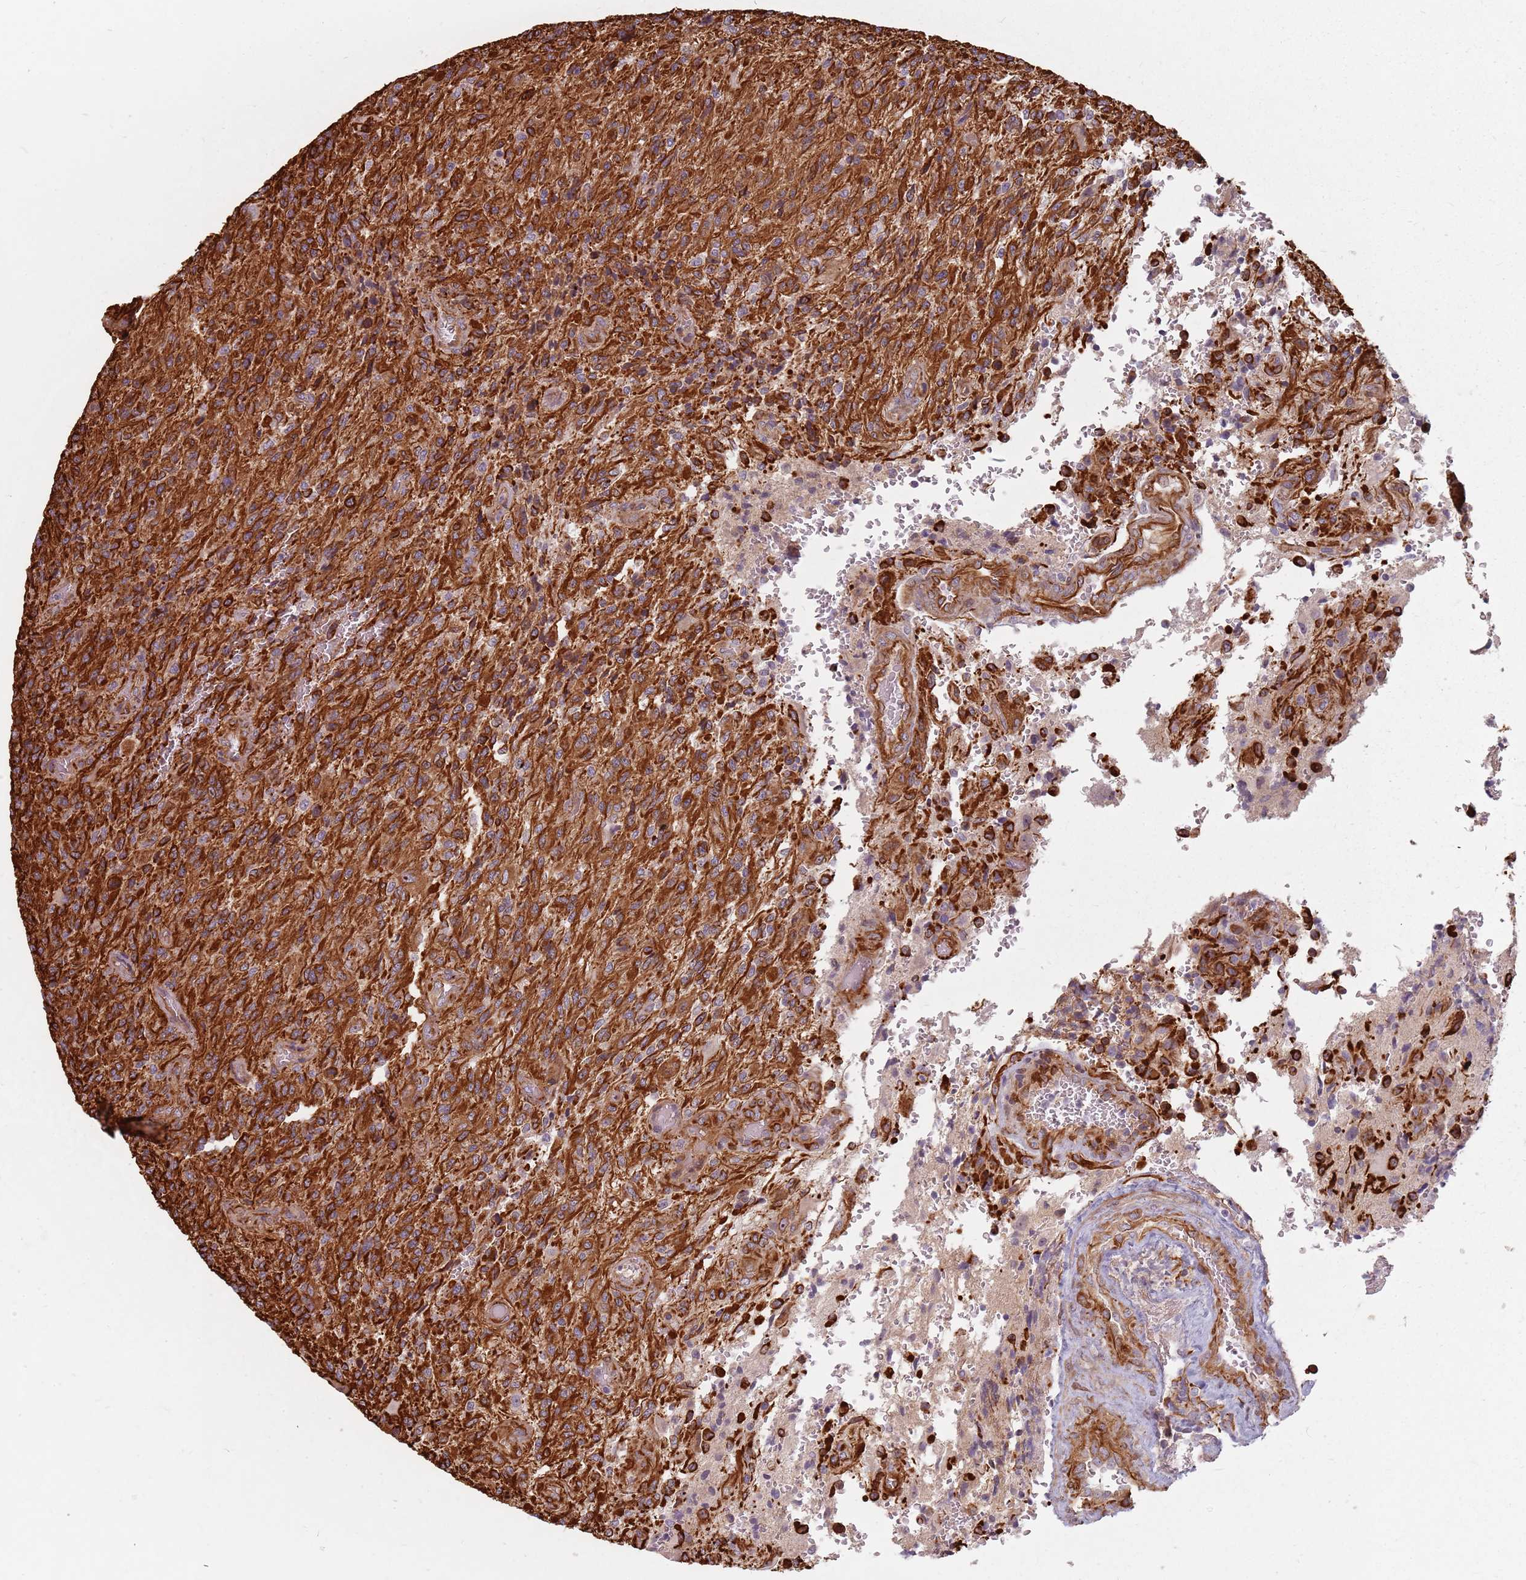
{"staining": {"intensity": "strong", "quantity": ">75%", "location": "cytoplasmic/membranous"}, "tissue": "glioma", "cell_type": "Tumor cells", "image_type": "cancer", "snomed": [{"axis": "morphology", "description": "Normal tissue, NOS"}, {"axis": "morphology", "description": "Glioma, malignant, High grade"}, {"axis": "topography", "description": "Cerebral cortex"}], "caption": "This photomicrograph exhibits malignant high-grade glioma stained with immunohistochemistry (IHC) to label a protein in brown. The cytoplasmic/membranous of tumor cells show strong positivity for the protein. Nuclei are counter-stained blue.", "gene": "GAS2L3", "patient": {"sex": "male", "age": 56}}